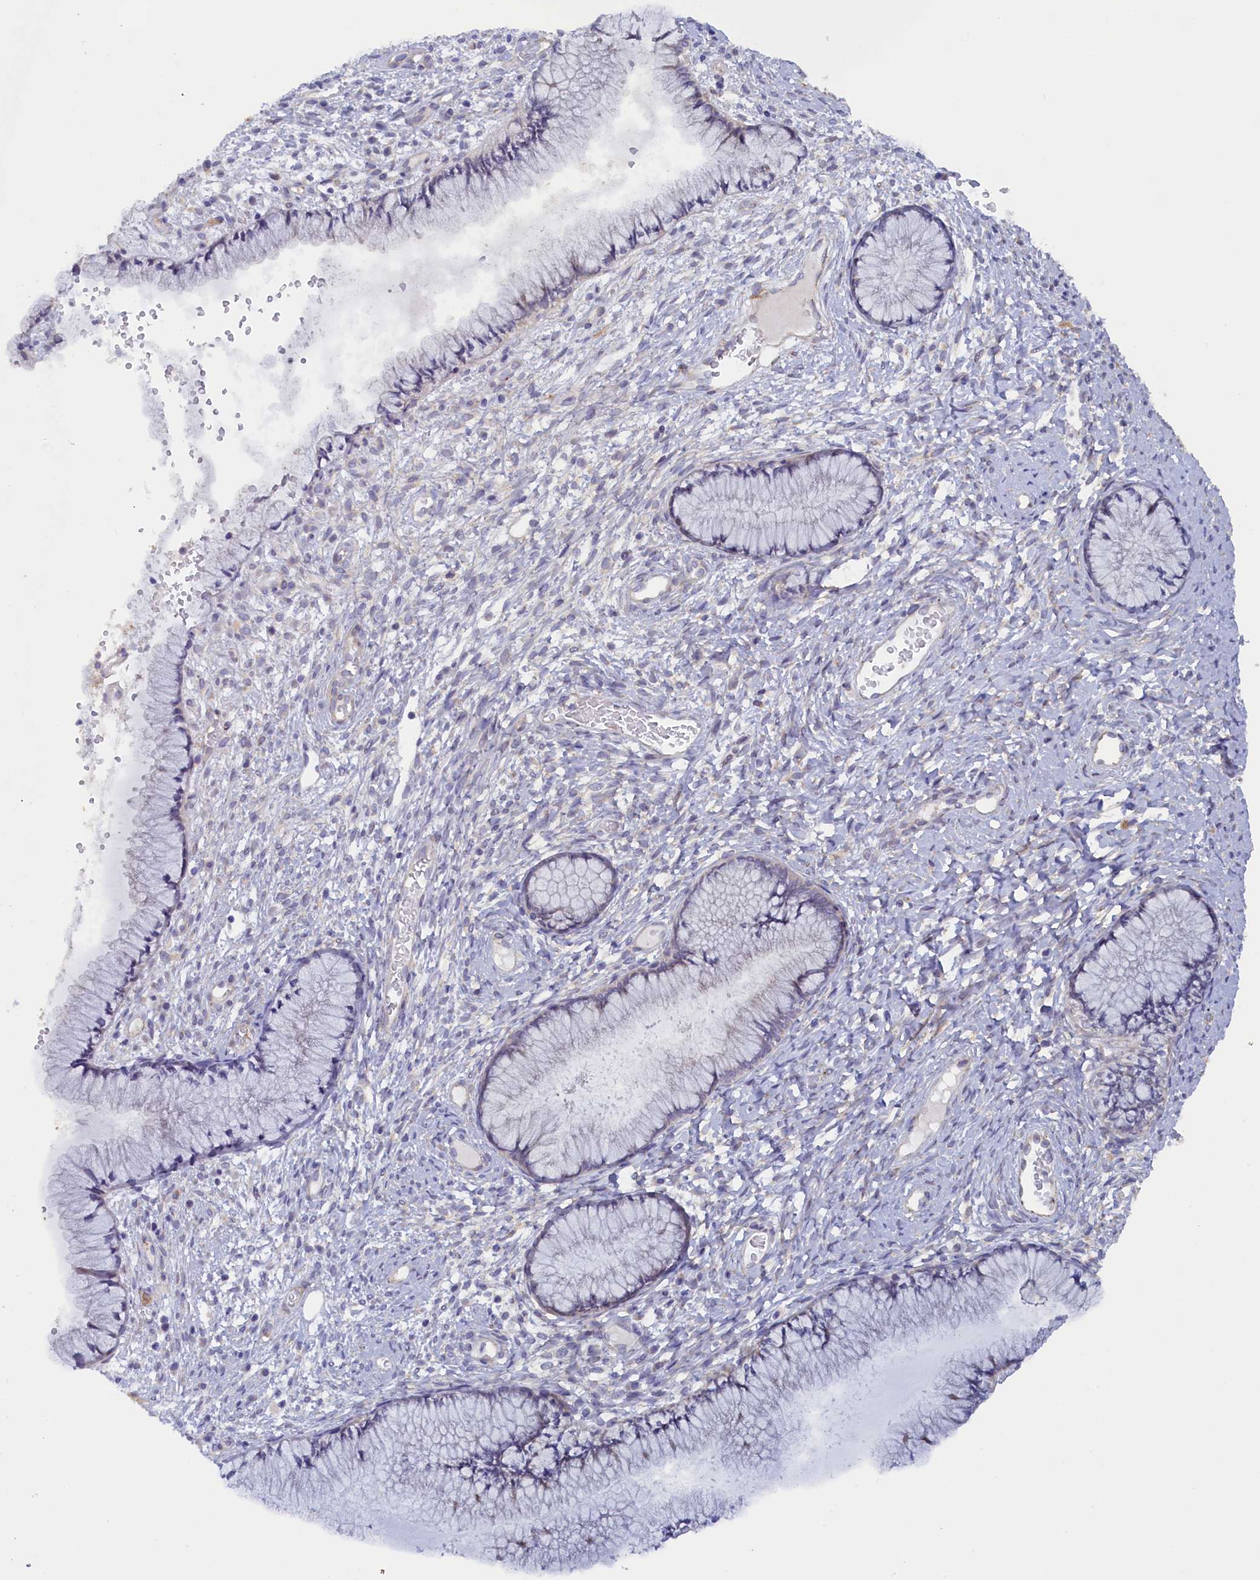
{"staining": {"intensity": "negative", "quantity": "none", "location": "none"}, "tissue": "cervix", "cell_type": "Glandular cells", "image_type": "normal", "snomed": [{"axis": "morphology", "description": "Normal tissue, NOS"}, {"axis": "topography", "description": "Cervix"}], "caption": "Immunohistochemistry (IHC) of benign human cervix demonstrates no expression in glandular cells.", "gene": "POGLUT3", "patient": {"sex": "female", "age": 42}}